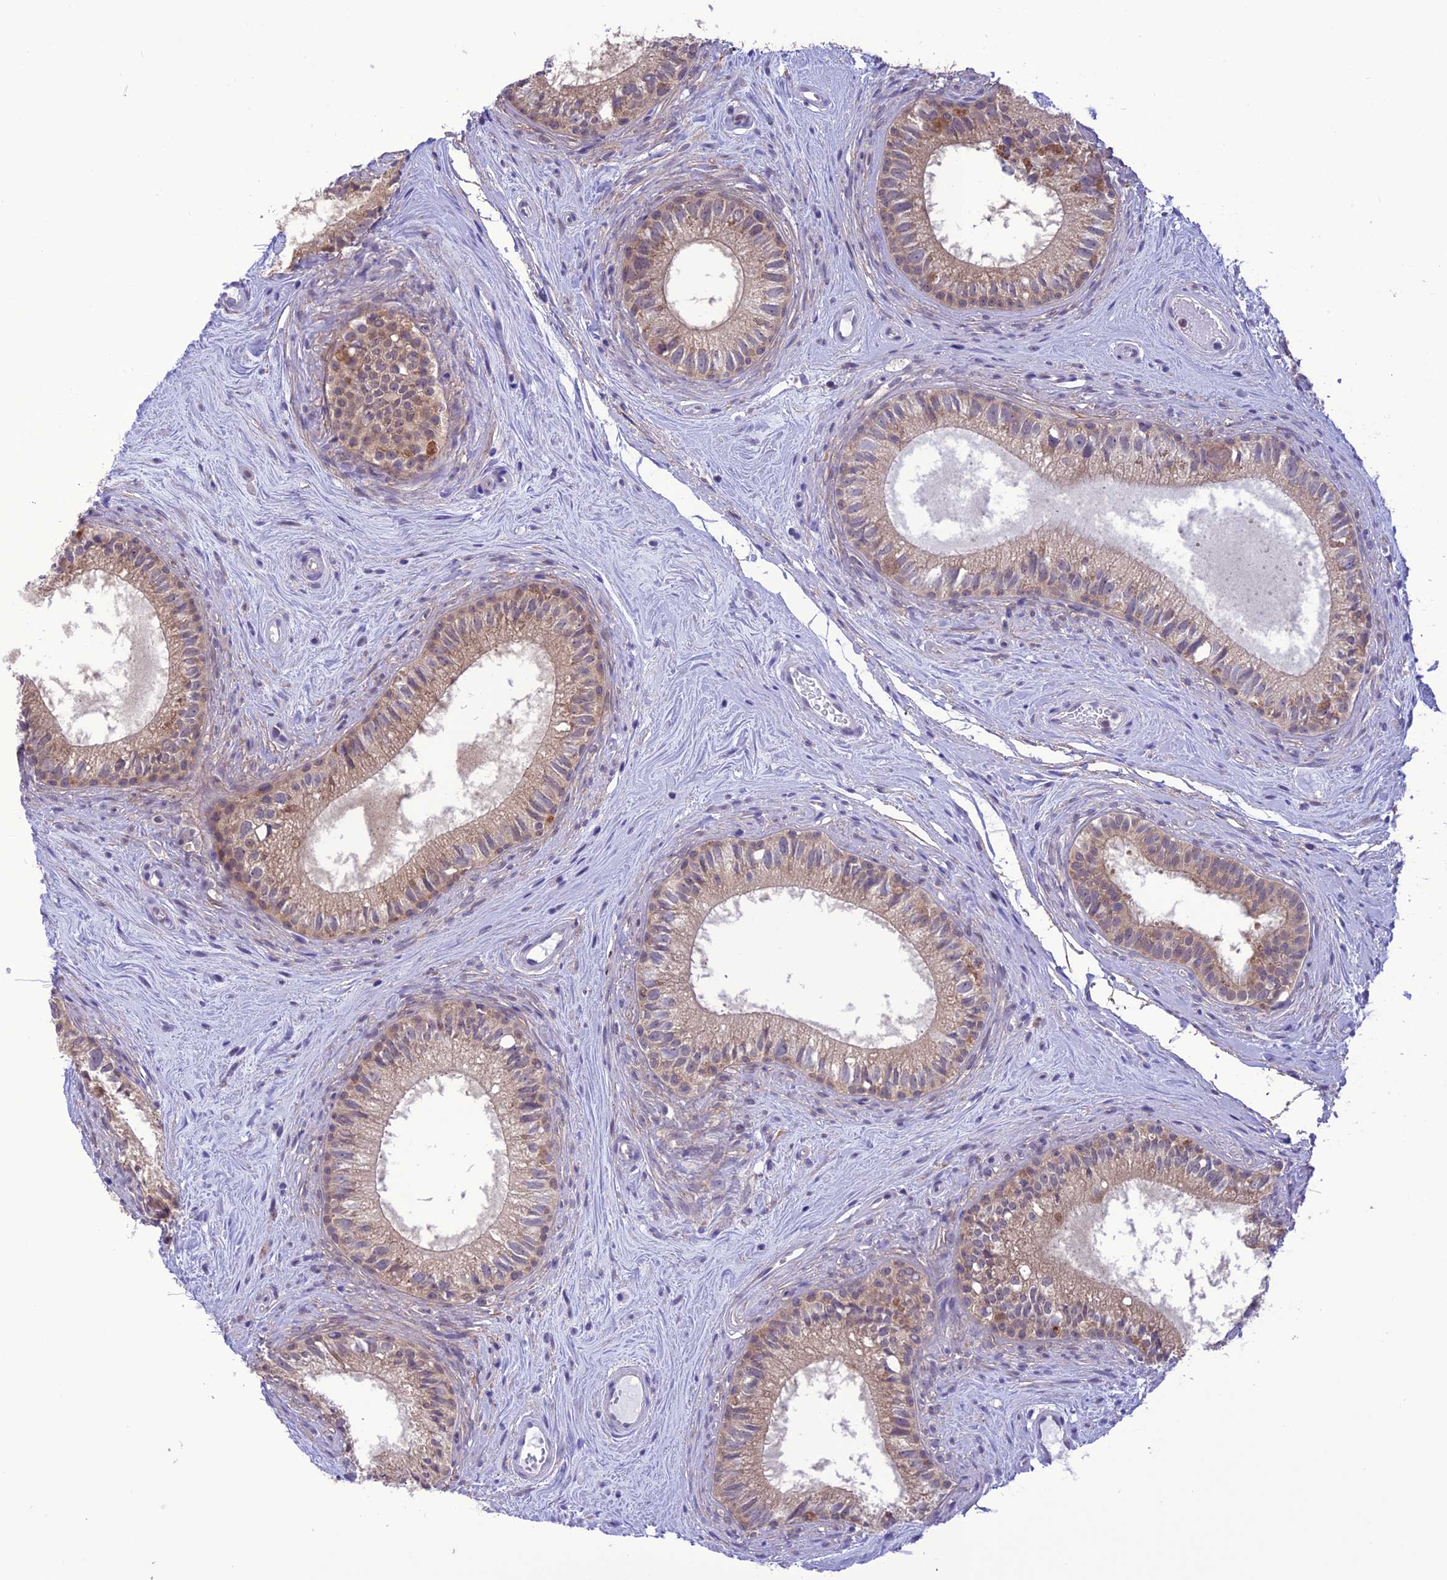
{"staining": {"intensity": "weak", "quantity": ">75%", "location": "cytoplasmic/membranous"}, "tissue": "epididymis", "cell_type": "Glandular cells", "image_type": "normal", "snomed": [{"axis": "morphology", "description": "Normal tissue, NOS"}, {"axis": "topography", "description": "Epididymis"}], "caption": "Immunohistochemical staining of unremarkable human epididymis displays low levels of weak cytoplasmic/membranous staining in approximately >75% of glandular cells. (Stains: DAB in brown, nuclei in blue, Microscopy: brightfield microscopy at high magnification).", "gene": "RNF126", "patient": {"sex": "male", "age": 71}}